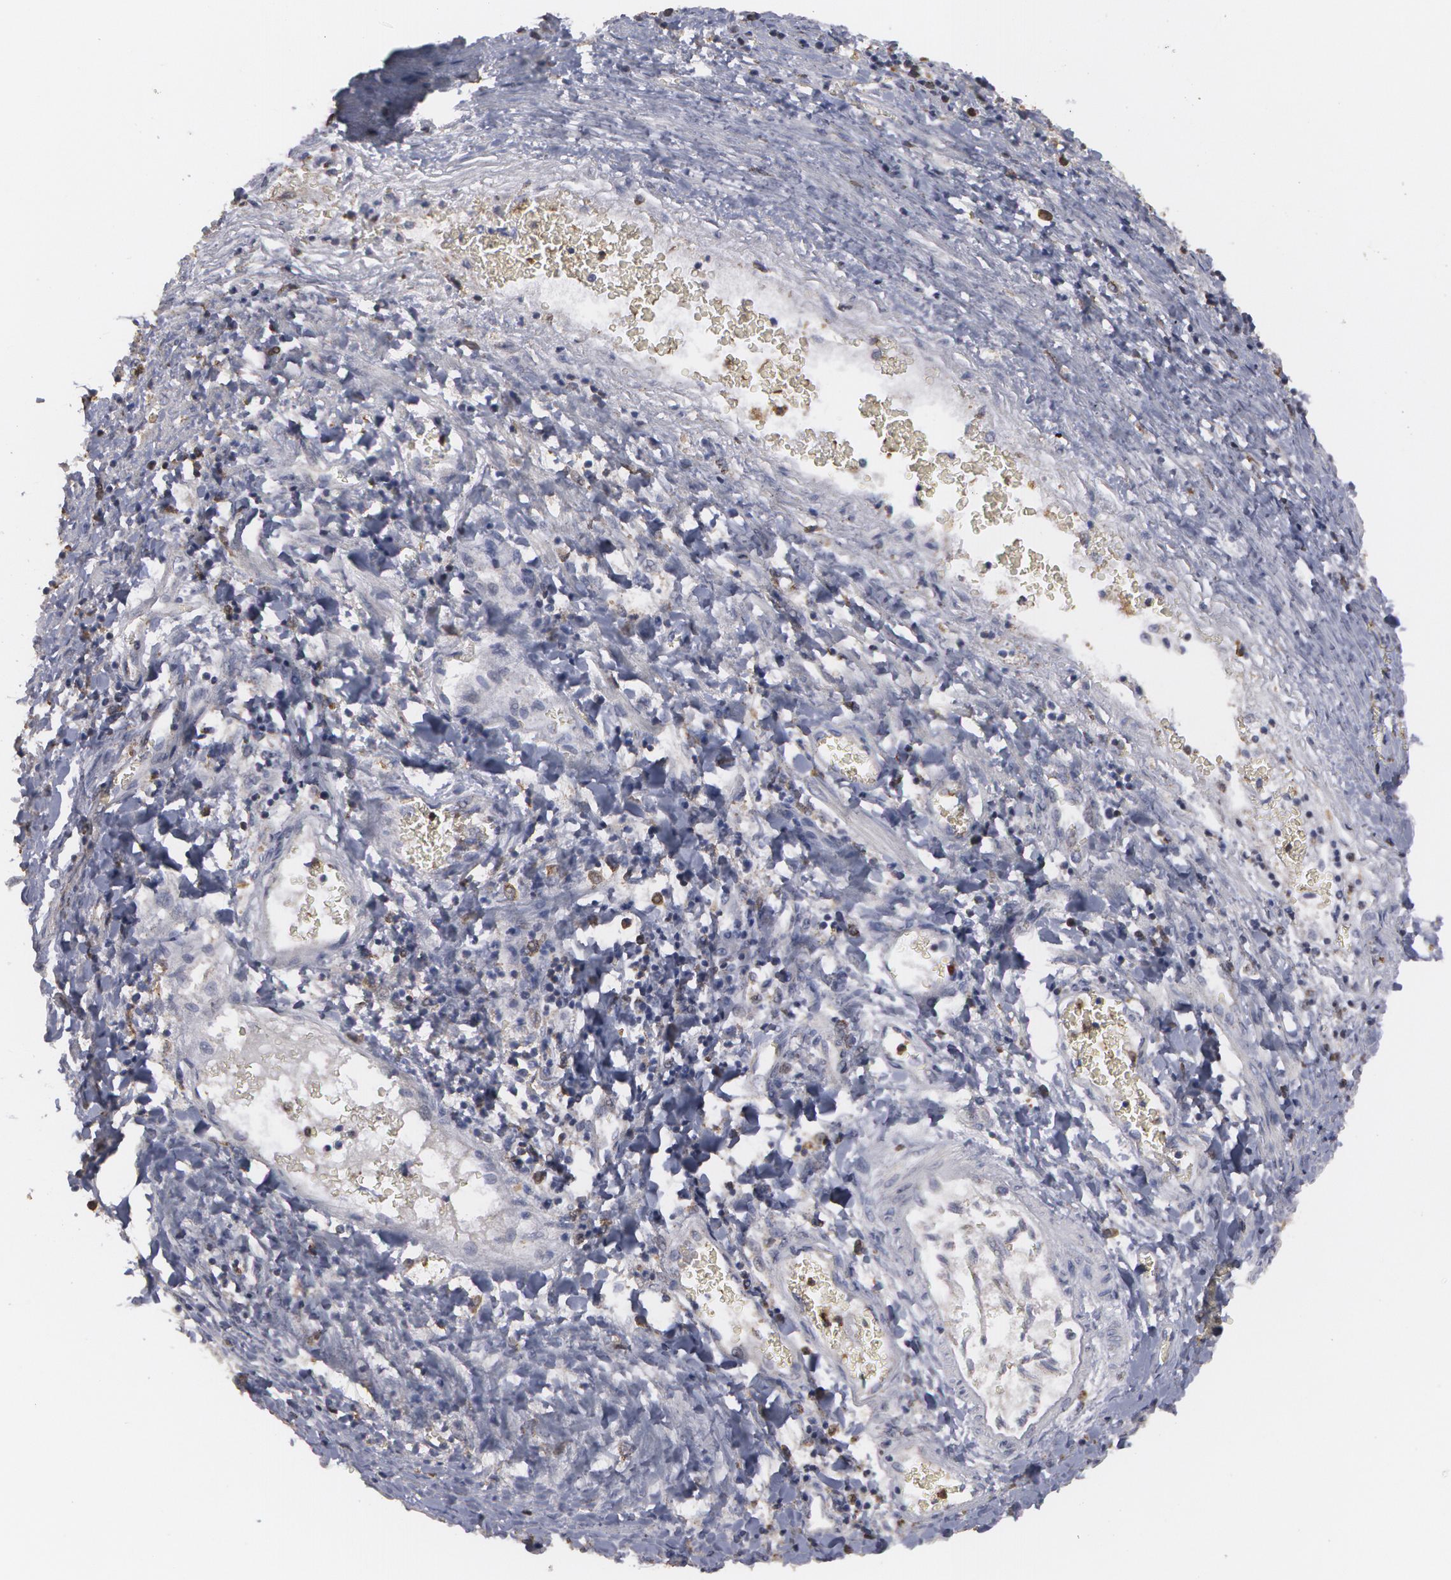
{"staining": {"intensity": "moderate", "quantity": ">75%", "location": "cytoplasmic/membranous"}, "tissue": "liver cancer", "cell_type": "Tumor cells", "image_type": "cancer", "snomed": [{"axis": "morphology", "description": "Carcinoma, Hepatocellular, NOS"}, {"axis": "topography", "description": "Liver"}], "caption": "Human hepatocellular carcinoma (liver) stained for a protein (brown) shows moderate cytoplasmic/membranous positive staining in about >75% of tumor cells.", "gene": "CAT", "patient": {"sex": "male", "age": 24}}